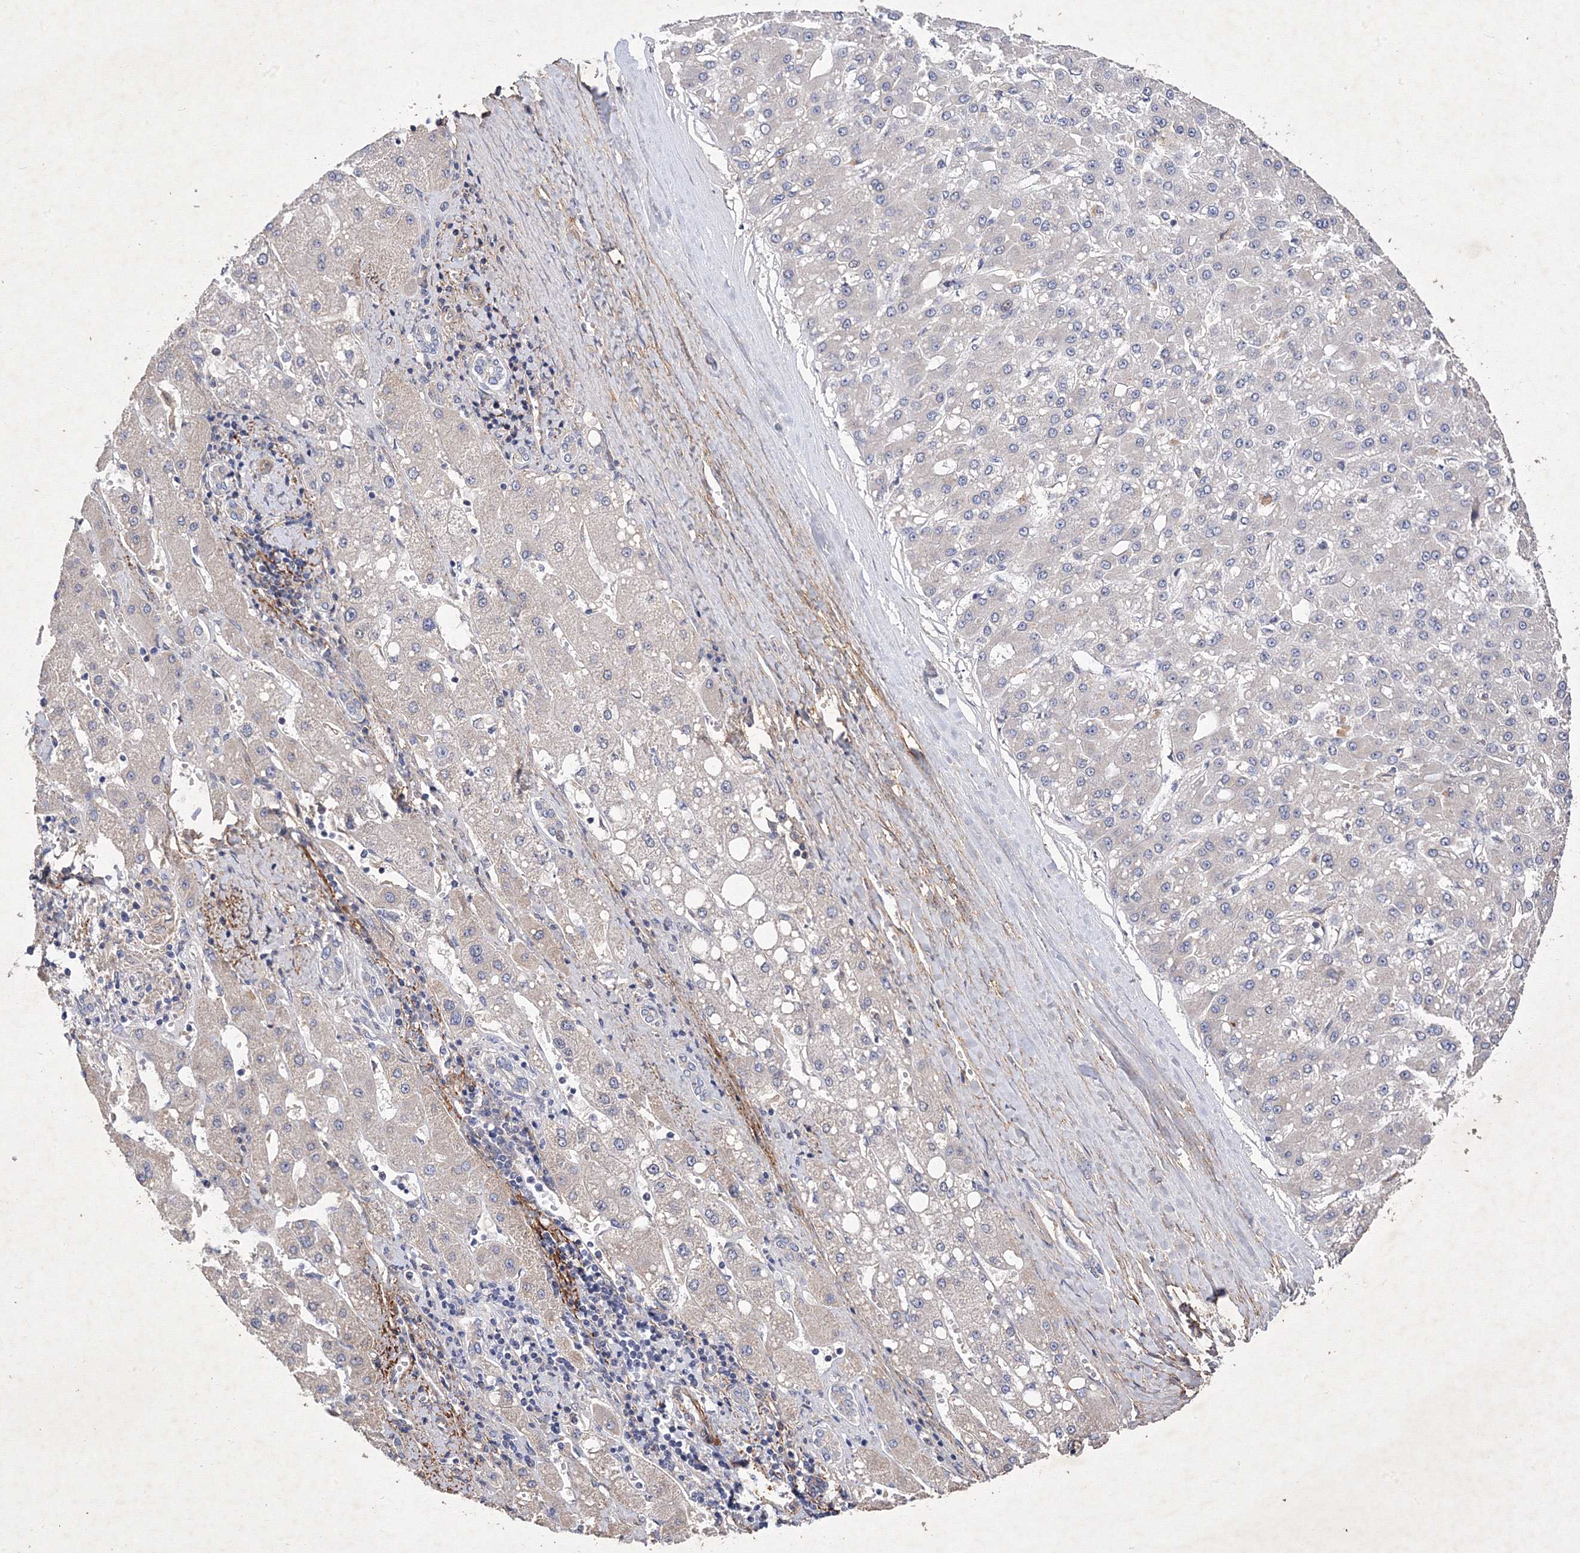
{"staining": {"intensity": "negative", "quantity": "none", "location": "none"}, "tissue": "liver cancer", "cell_type": "Tumor cells", "image_type": "cancer", "snomed": [{"axis": "morphology", "description": "Carcinoma, Hepatocellular, NOS"}, {"axis": "topography", "description": "Liver"}], "caption": "A photomicrograph of liver cancer (hepatocellular carcinoma) stained for a protein exhibits no brown staining in tumor cells.", "gene": "SNX18", "patient": {"sex": "male", "age": 67}}